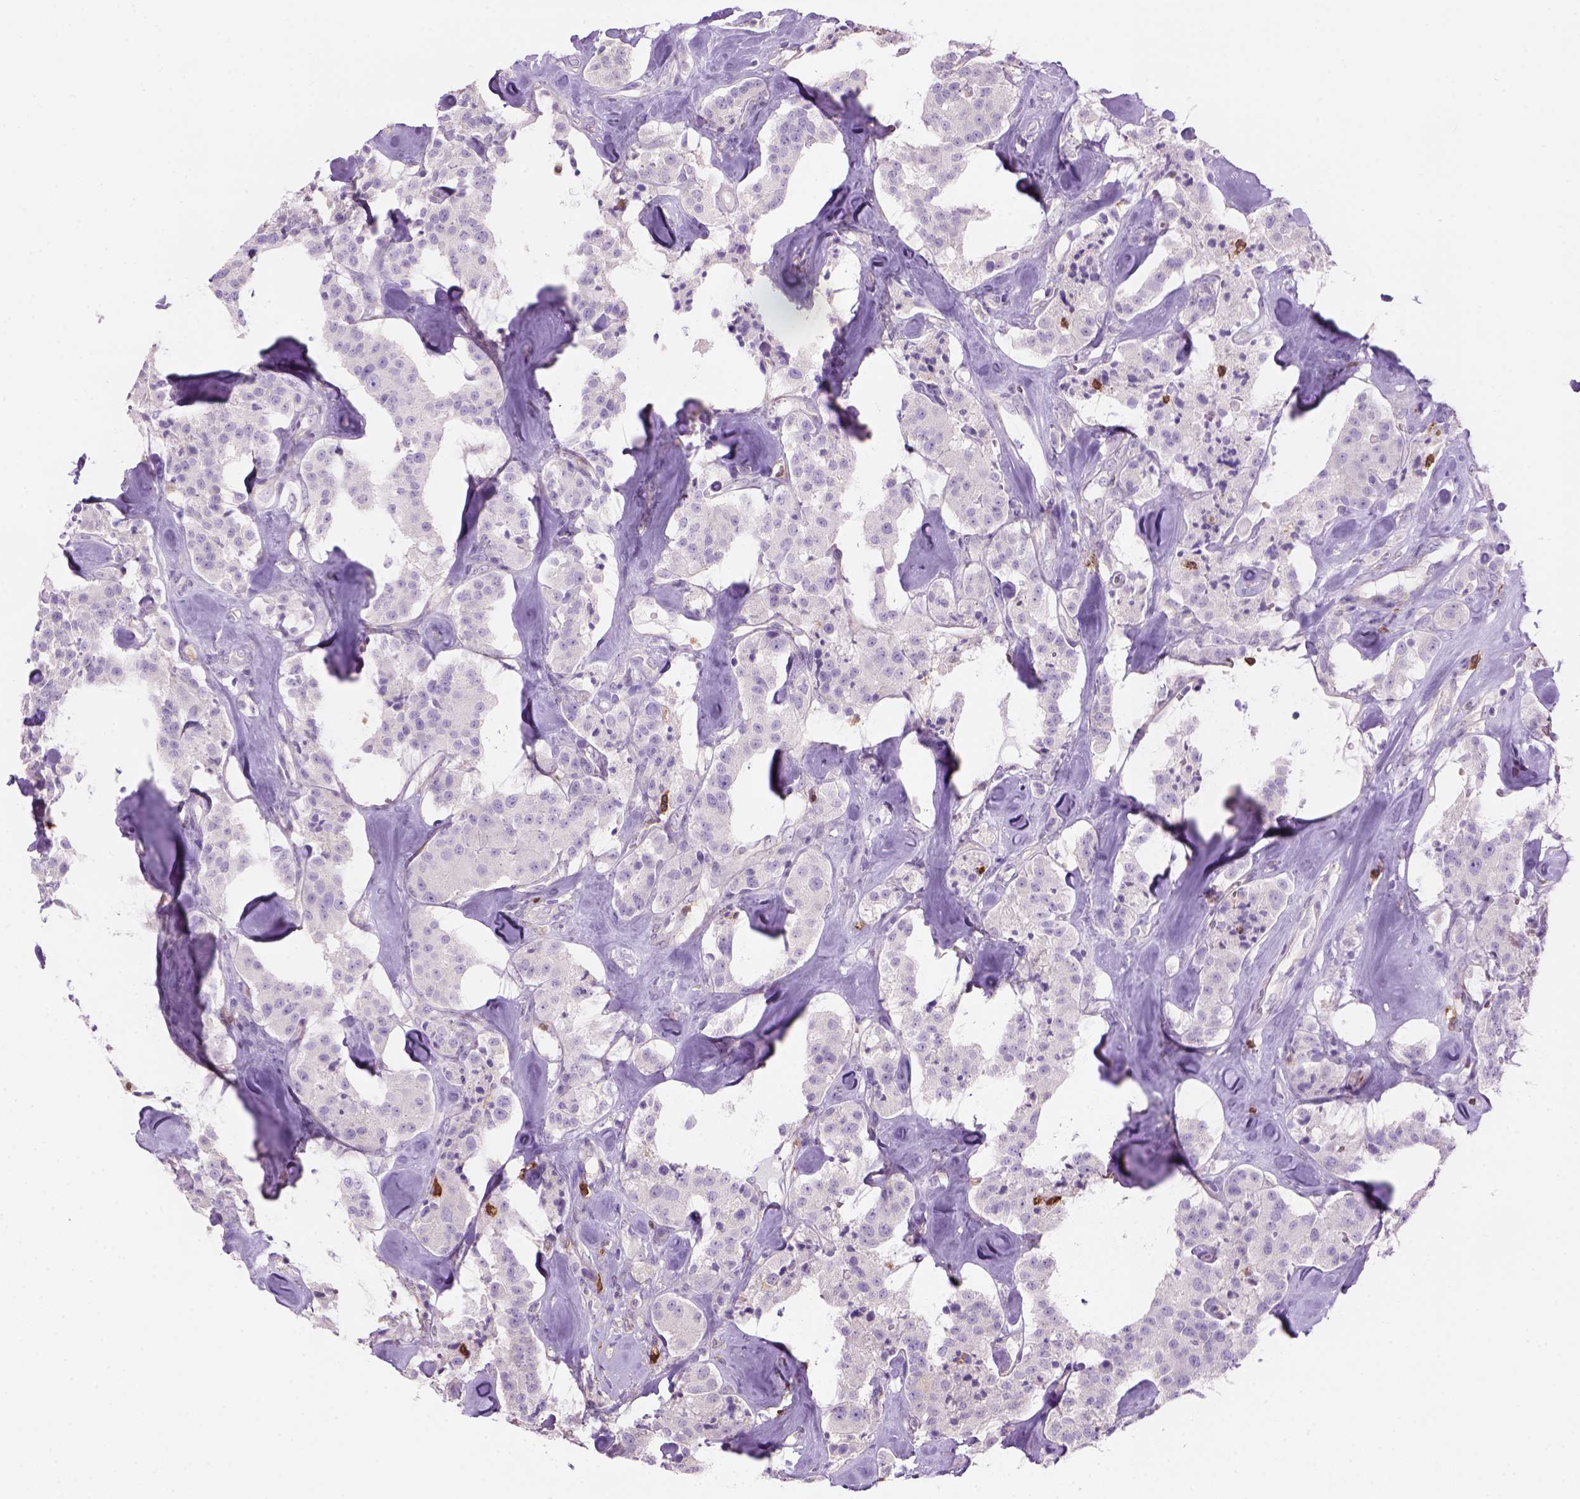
{"staining": {"intensity": "negative", "quantity": "none", "location": "none"}, "tissue": "carcinoid", "cell_type": "Tumor cells", "image_type": "cancer", "snomed": [{"axis": "morphology", "description": "Carcinoid, malignant, NOS"}, {"axis": "topography", "description": "Pancreas"}], "caption": "The image exhibits no significant staining in tumor cells of carcinoid (malignant).", "gene": "CD84", "patient": {"sex": "male", "age": 41}}